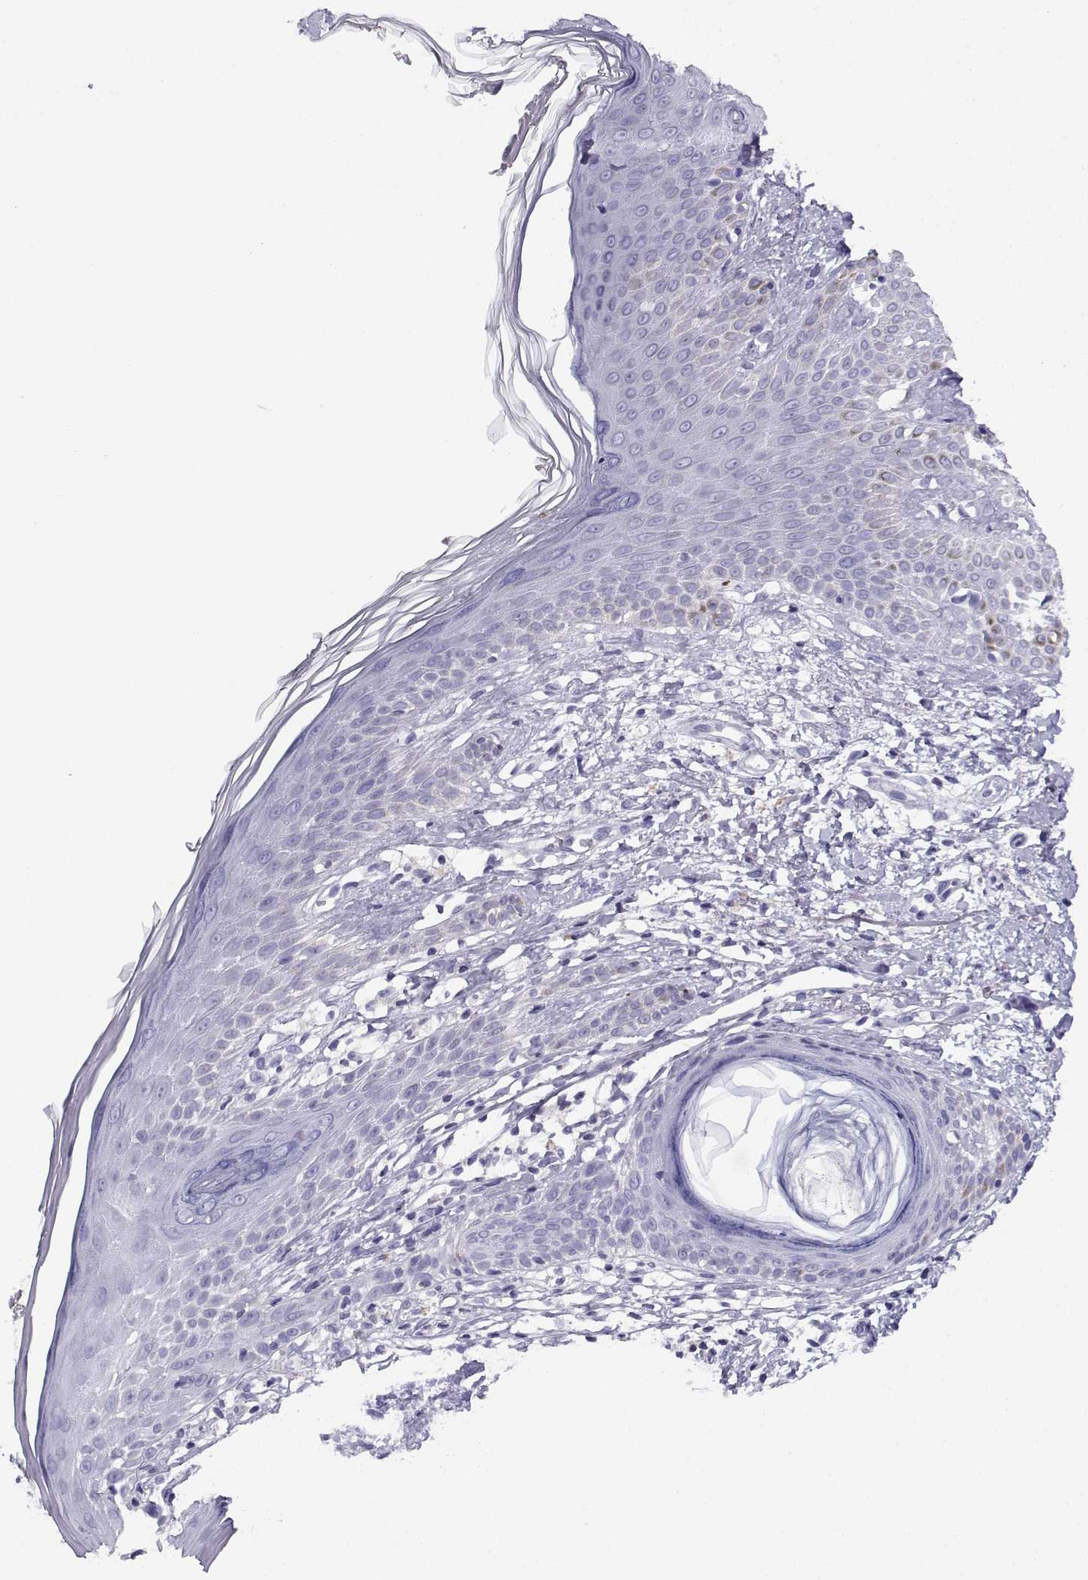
{"staining": {"intensity": "negative", "quantity": "none", "location": "none"}, "tissue": "skin cancer", "cell_type": "Tumor cells", "image_type": "cancer", "snomed": [{"axis": "morphology", "description": "Basal cell carcinoma"}, {"axis": "topography", "description": "Skin"}], "caption": "An image of basal cell carcinoma (skin) stained for a protein displays no brown staining in tumor cells.", "gene": "FAM166A", "patient": {"sex": "male", "age": 85}}